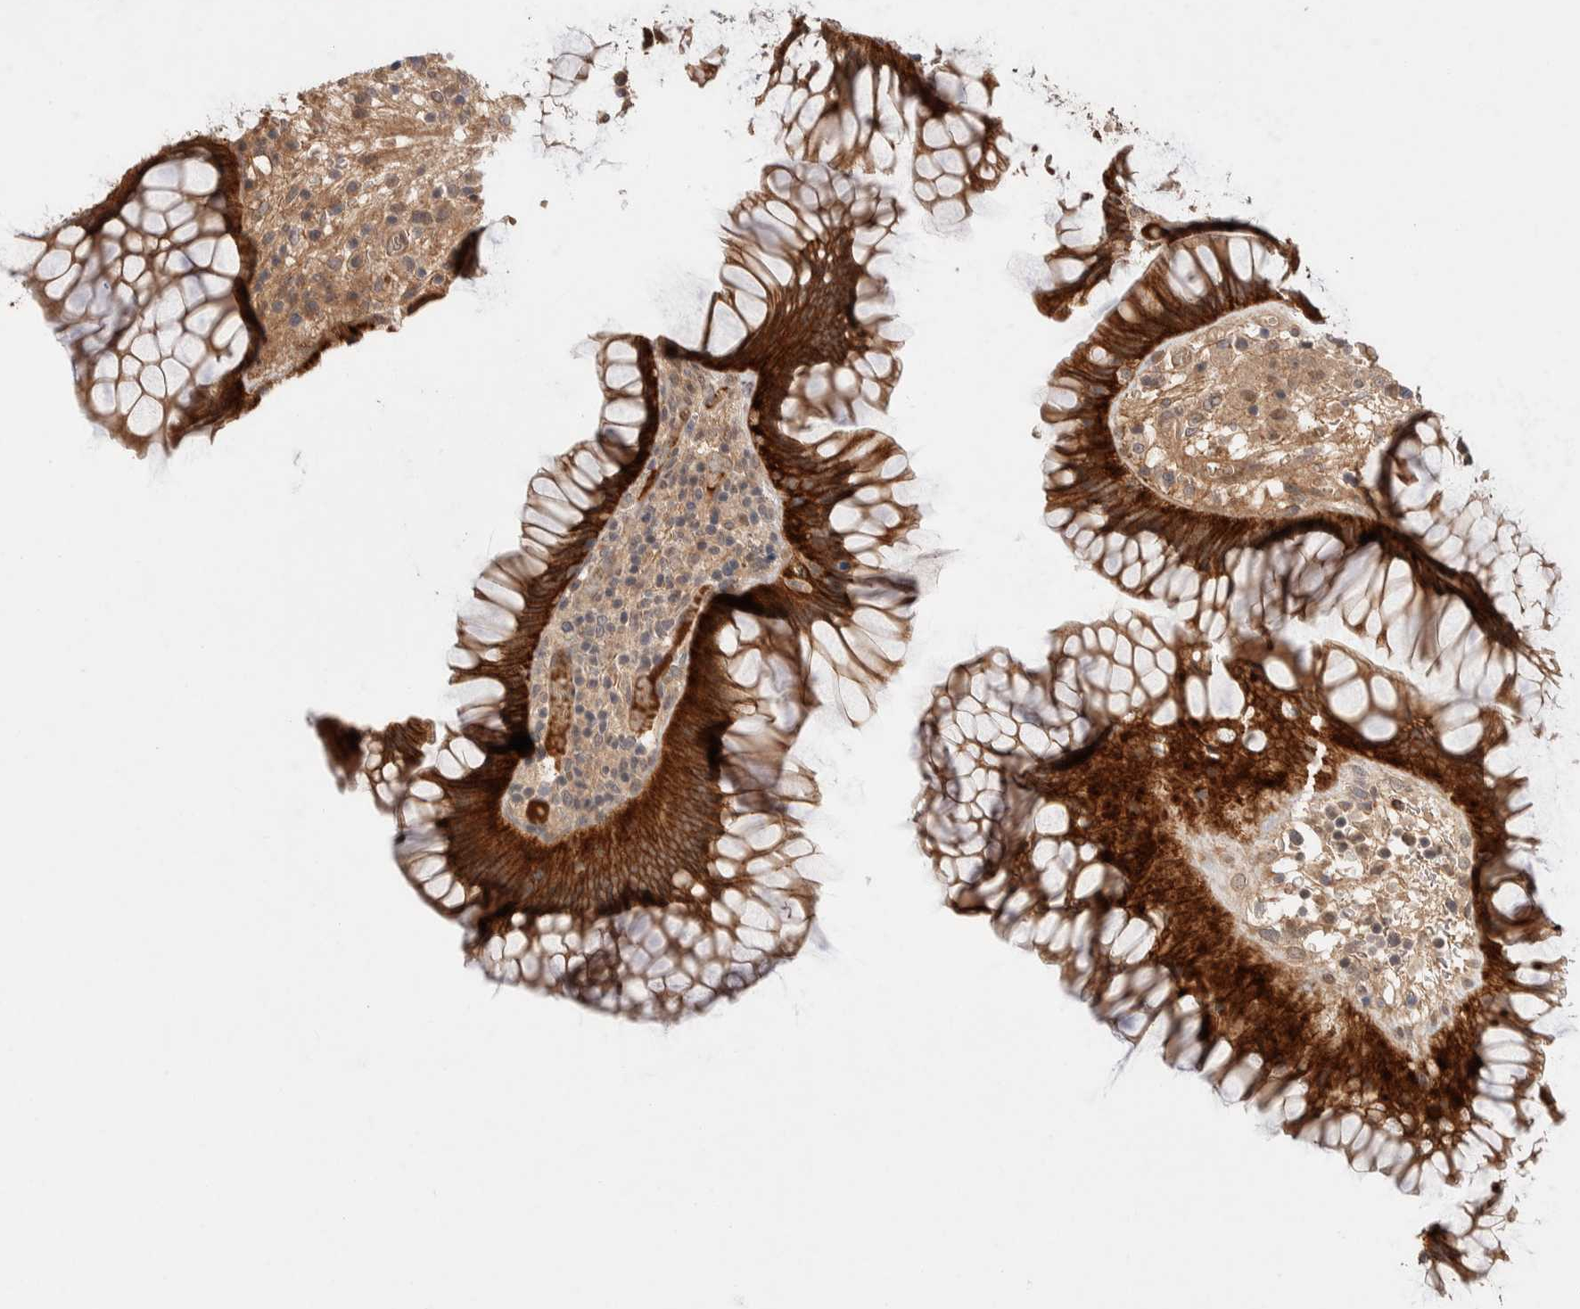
{"staining": {"intensity": "strong", "quantity": ">75%", "location": "cytoplasmic/membranous"}, "tissue": "rectum", "cell_type": "Glandular cells", "image_type": "normal", "snomed": [{"axis": "morphology", "description": "Normal tissue, NOS"}, {"axis": "topography", "description": "Rectum"}], "caption": "A high amount of strong cytoplasmic/membranous expression is appreciated in approximately >75% of glandular cells in benign rectum.", "gene": "CASK", "patient": {"sex": "male", "age": 51}}